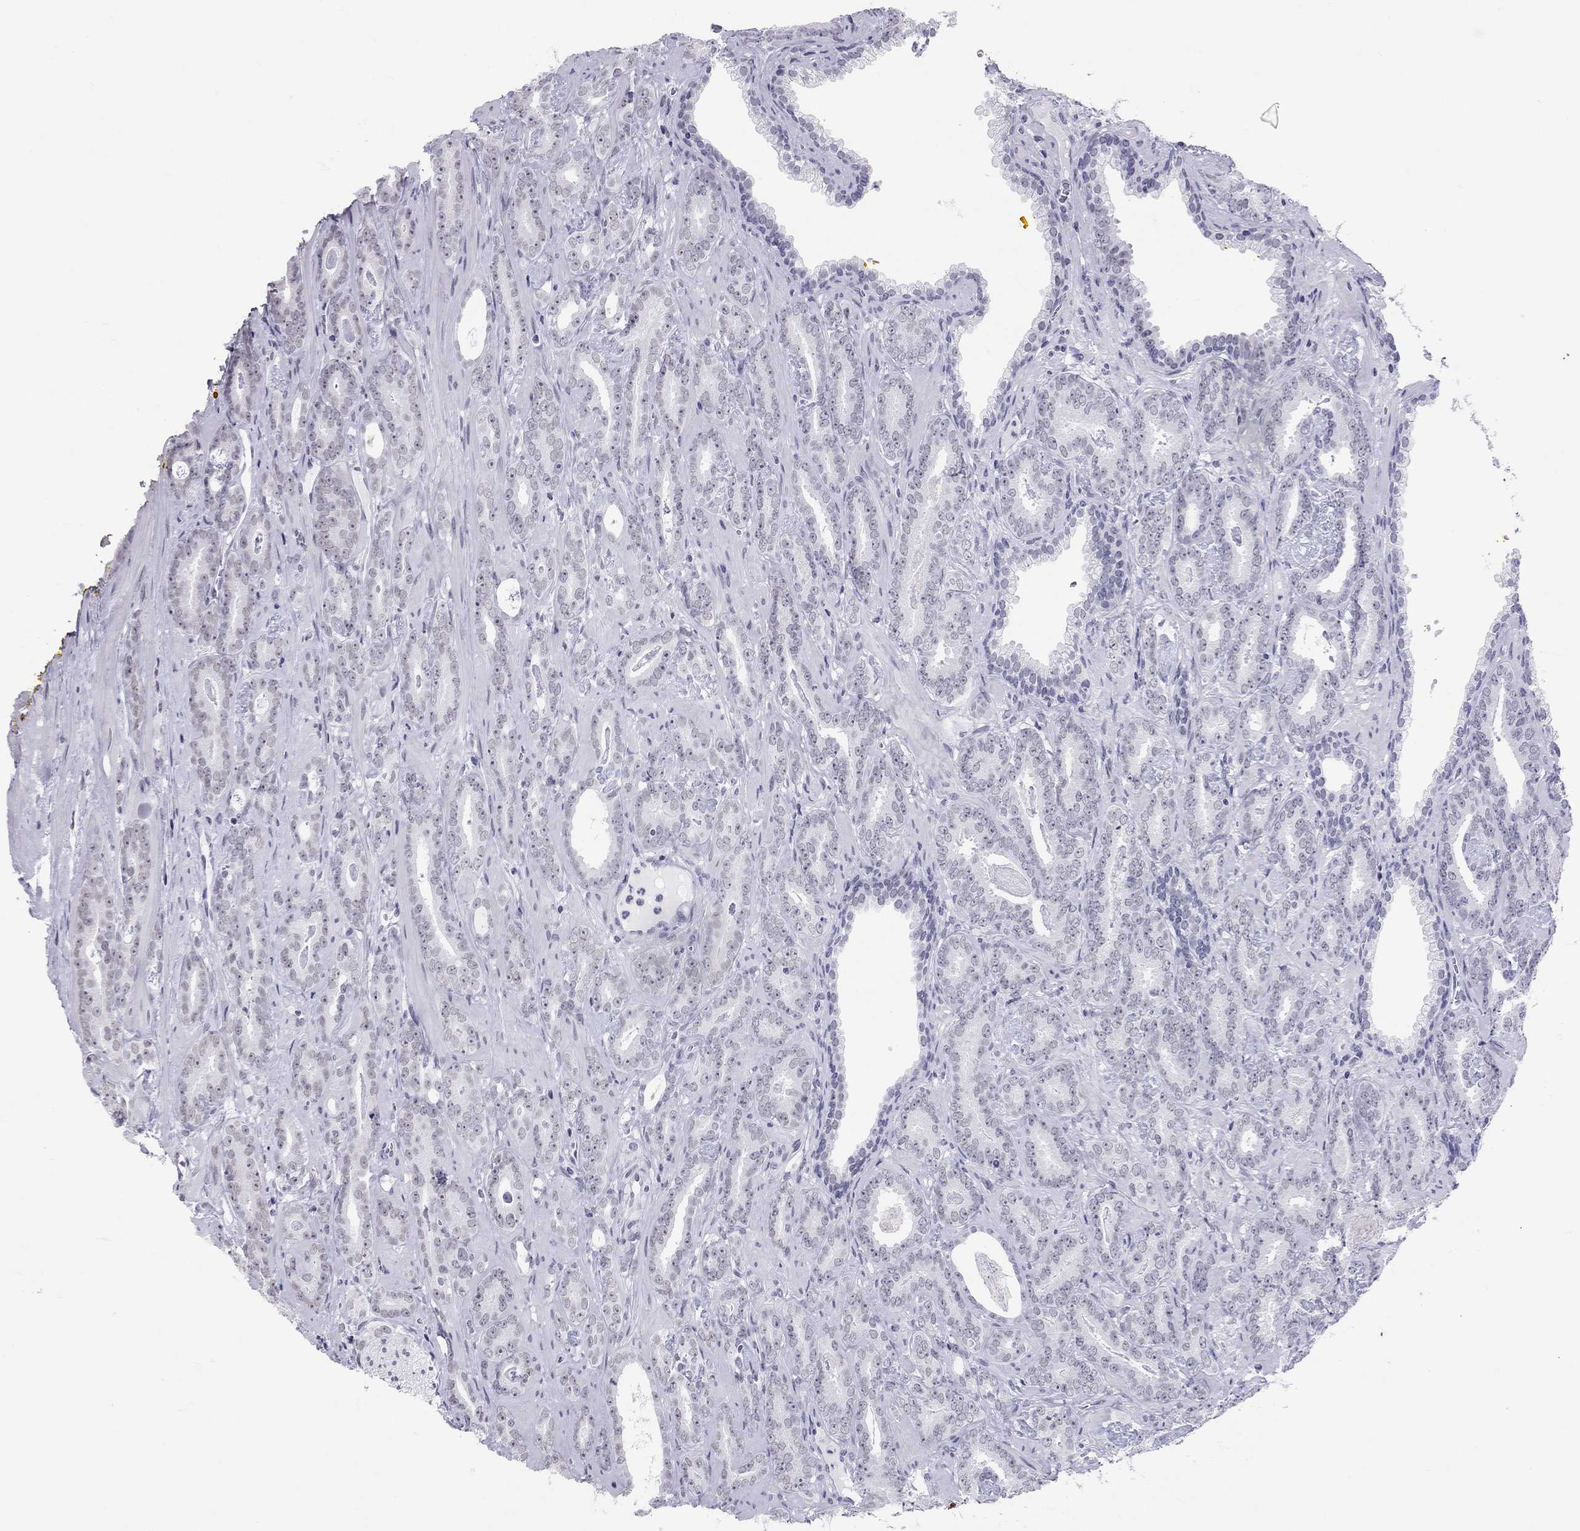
{"staining": {"intensity": "negative", "quantity": "none", "location": "none"}, "tissue": "prostate cancer", "cell_type": "Tumor cells", "image_type": "cancer", "snomed": [{"axis": "morphology", "description": "Adenocarcinoma, Medium grade"}, {"axis": "topography", "description": "Prostate and seminal vesicle, NOS"}, {"axis": "topography", "description": "Prostate"}], "caption": "The IHC micrograph has no significant positivity in tumor cells of prostate cancer (adenocarcinoma (medium-grade)) tissue.", "gene": "JHY", "patient": {"sex": "male", "age": 54}}